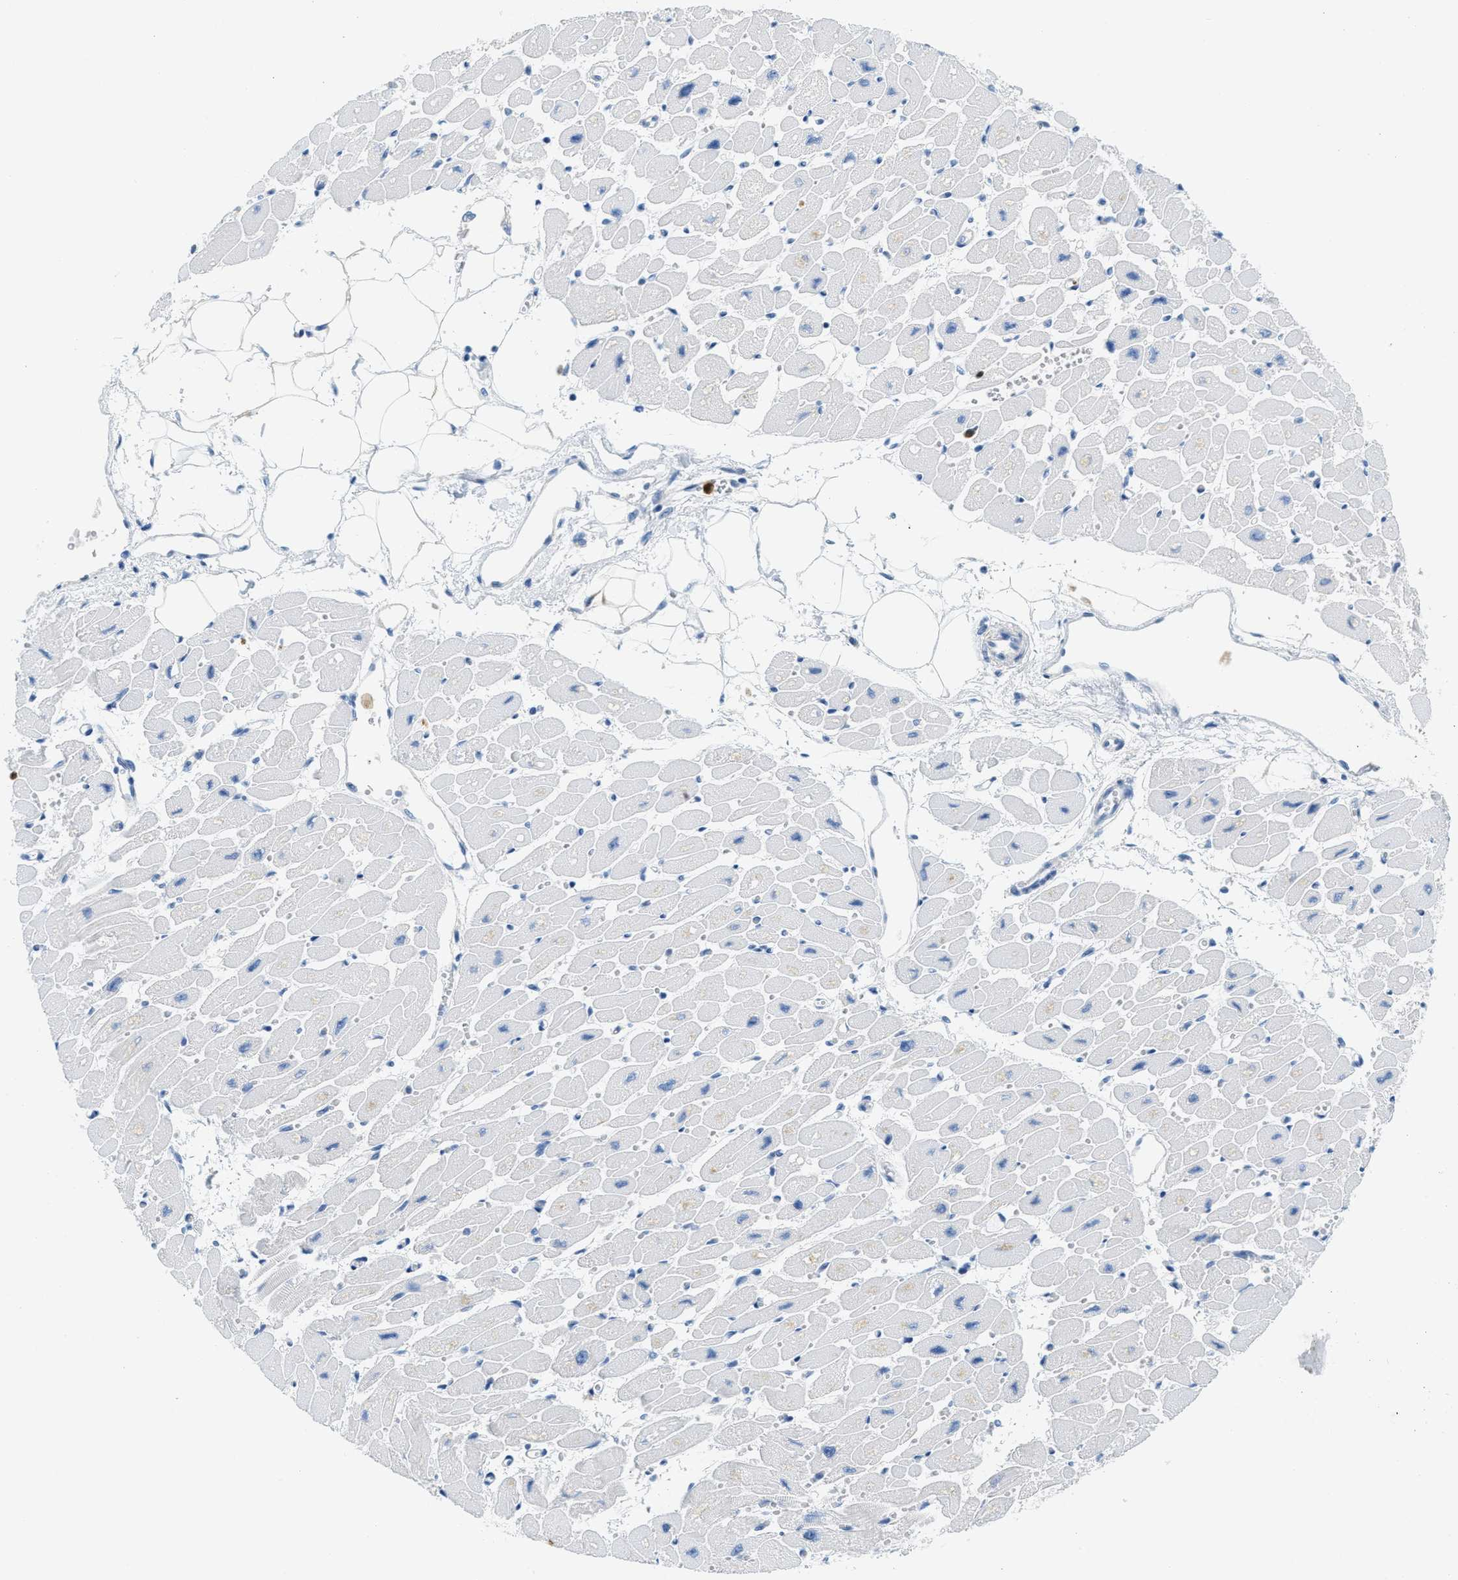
{"staining": {"intensity": "negative", "quantity": "none", "location": "none"}, "tissue": "heart muscle", "cell_type": "Cardiomyocytes", "image_type": "normal", "snomed": [{"axis": "morphology", "description": "Normal tissue, NOS"}, {"axis": "topography", "description": "Heart"}], "caption": "IHC histopathology image of unremarkable heart muscle: heart muscle stained with DAB reveals no significant protein staining in cardiomyocytes.", "gene": "SERPINB1", "patient": {"sex": "female", "age": 54}}